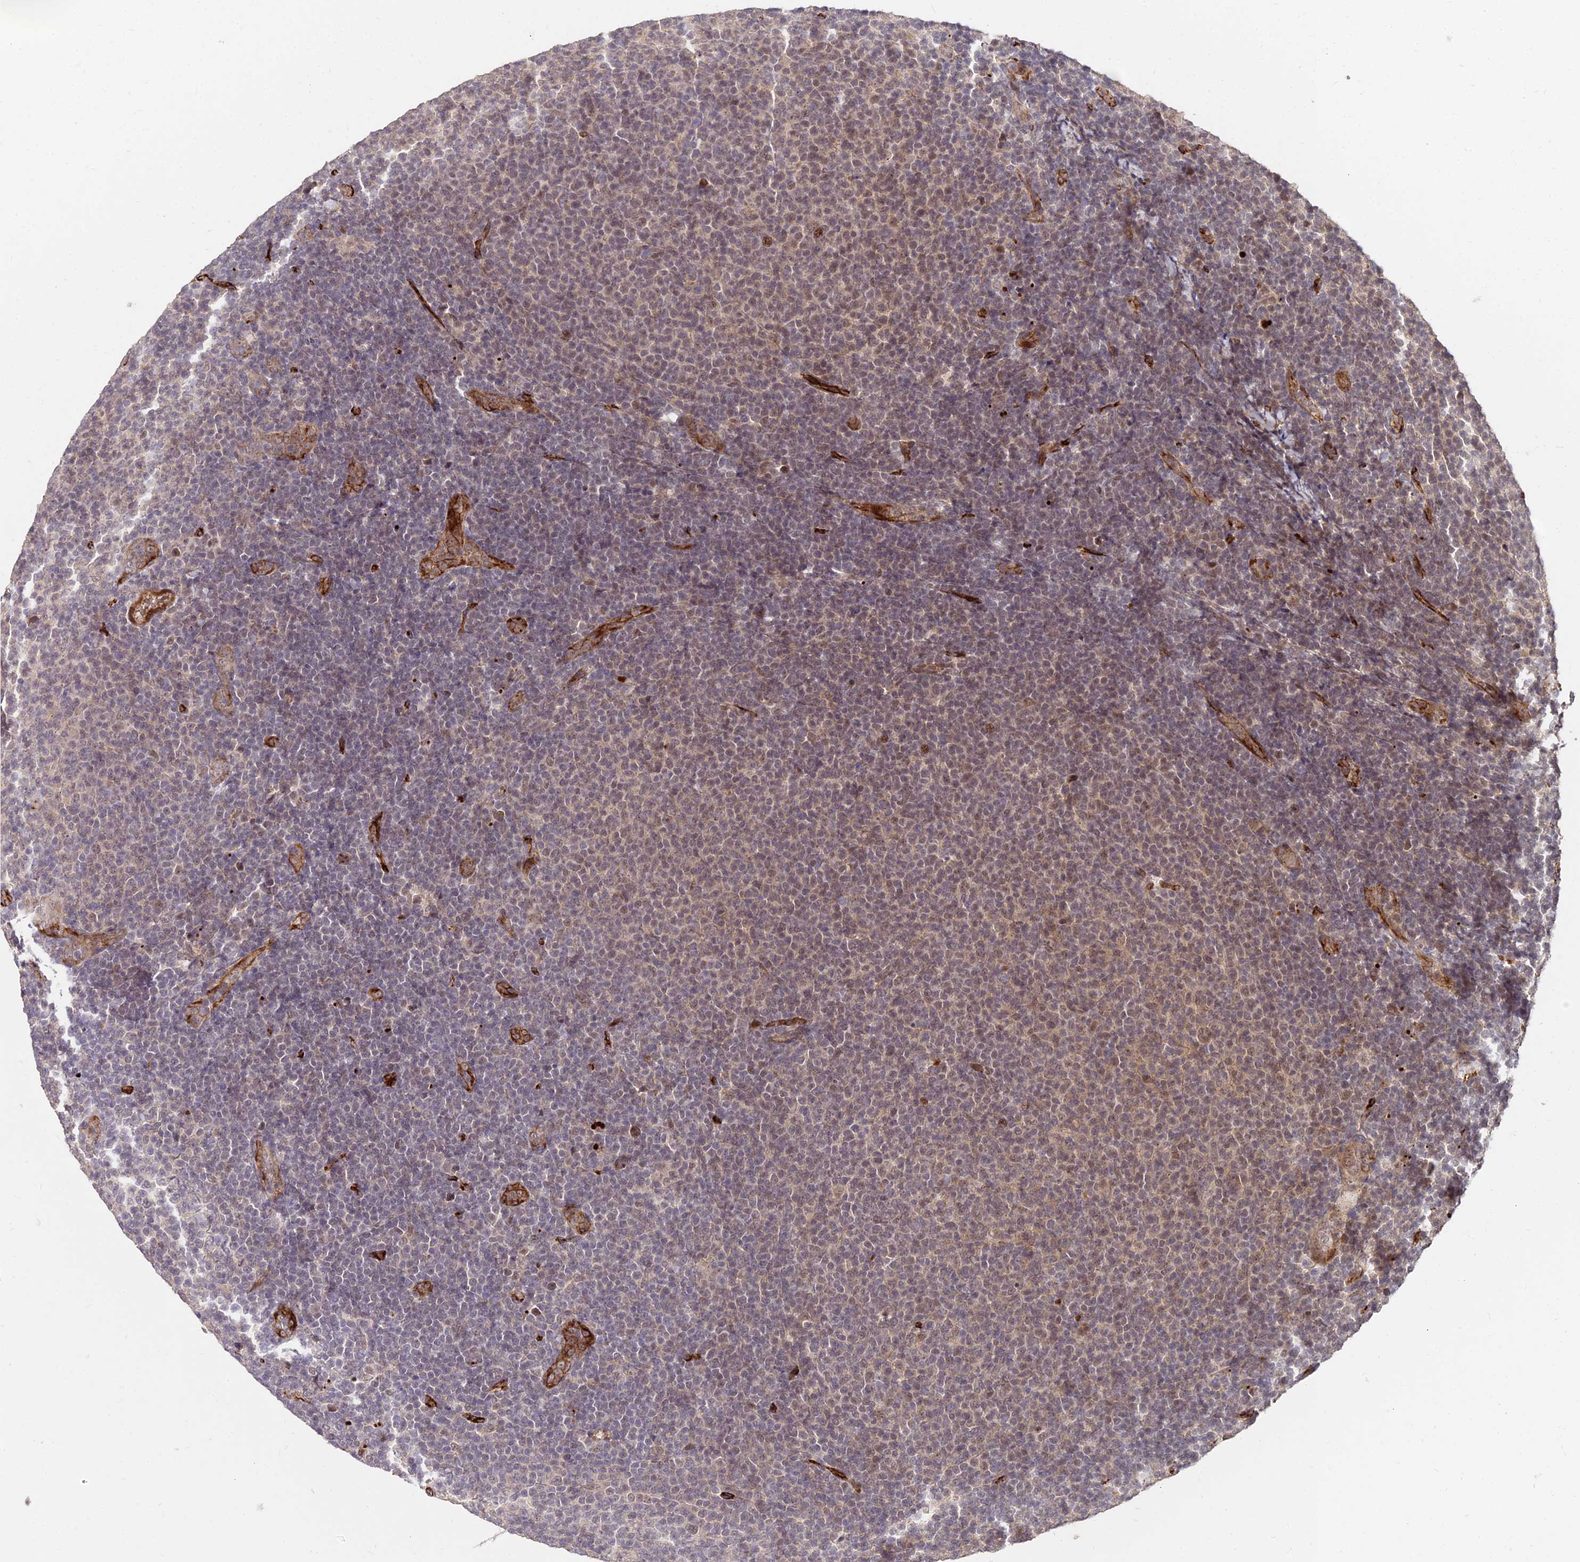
{"staining": {"intensity": "weak", "quantity": "25%-75%", "location": "nuclear"}, "tissue": "lymphoma", "cell_type": "Tumor cells", "image_type": "cancer", "snomed": [{"axis": "morphology", "description": "Malignant lymphoma, non-Hodgkin's type, Low grade"}, {"axis": "topography", "description": "Lymph node"}], "caption": "Immunohistochemistry (DAB (3,3'-diaminobenzidine)) staining of human low-grade malignant lymphoma, non-Hodgkin's type demonstrates weak nuclear protein positivity in approximately 25%-75% of tumor cells.", "gene": "ZNF85", "patient": {"sex": "male", "age": 66}}